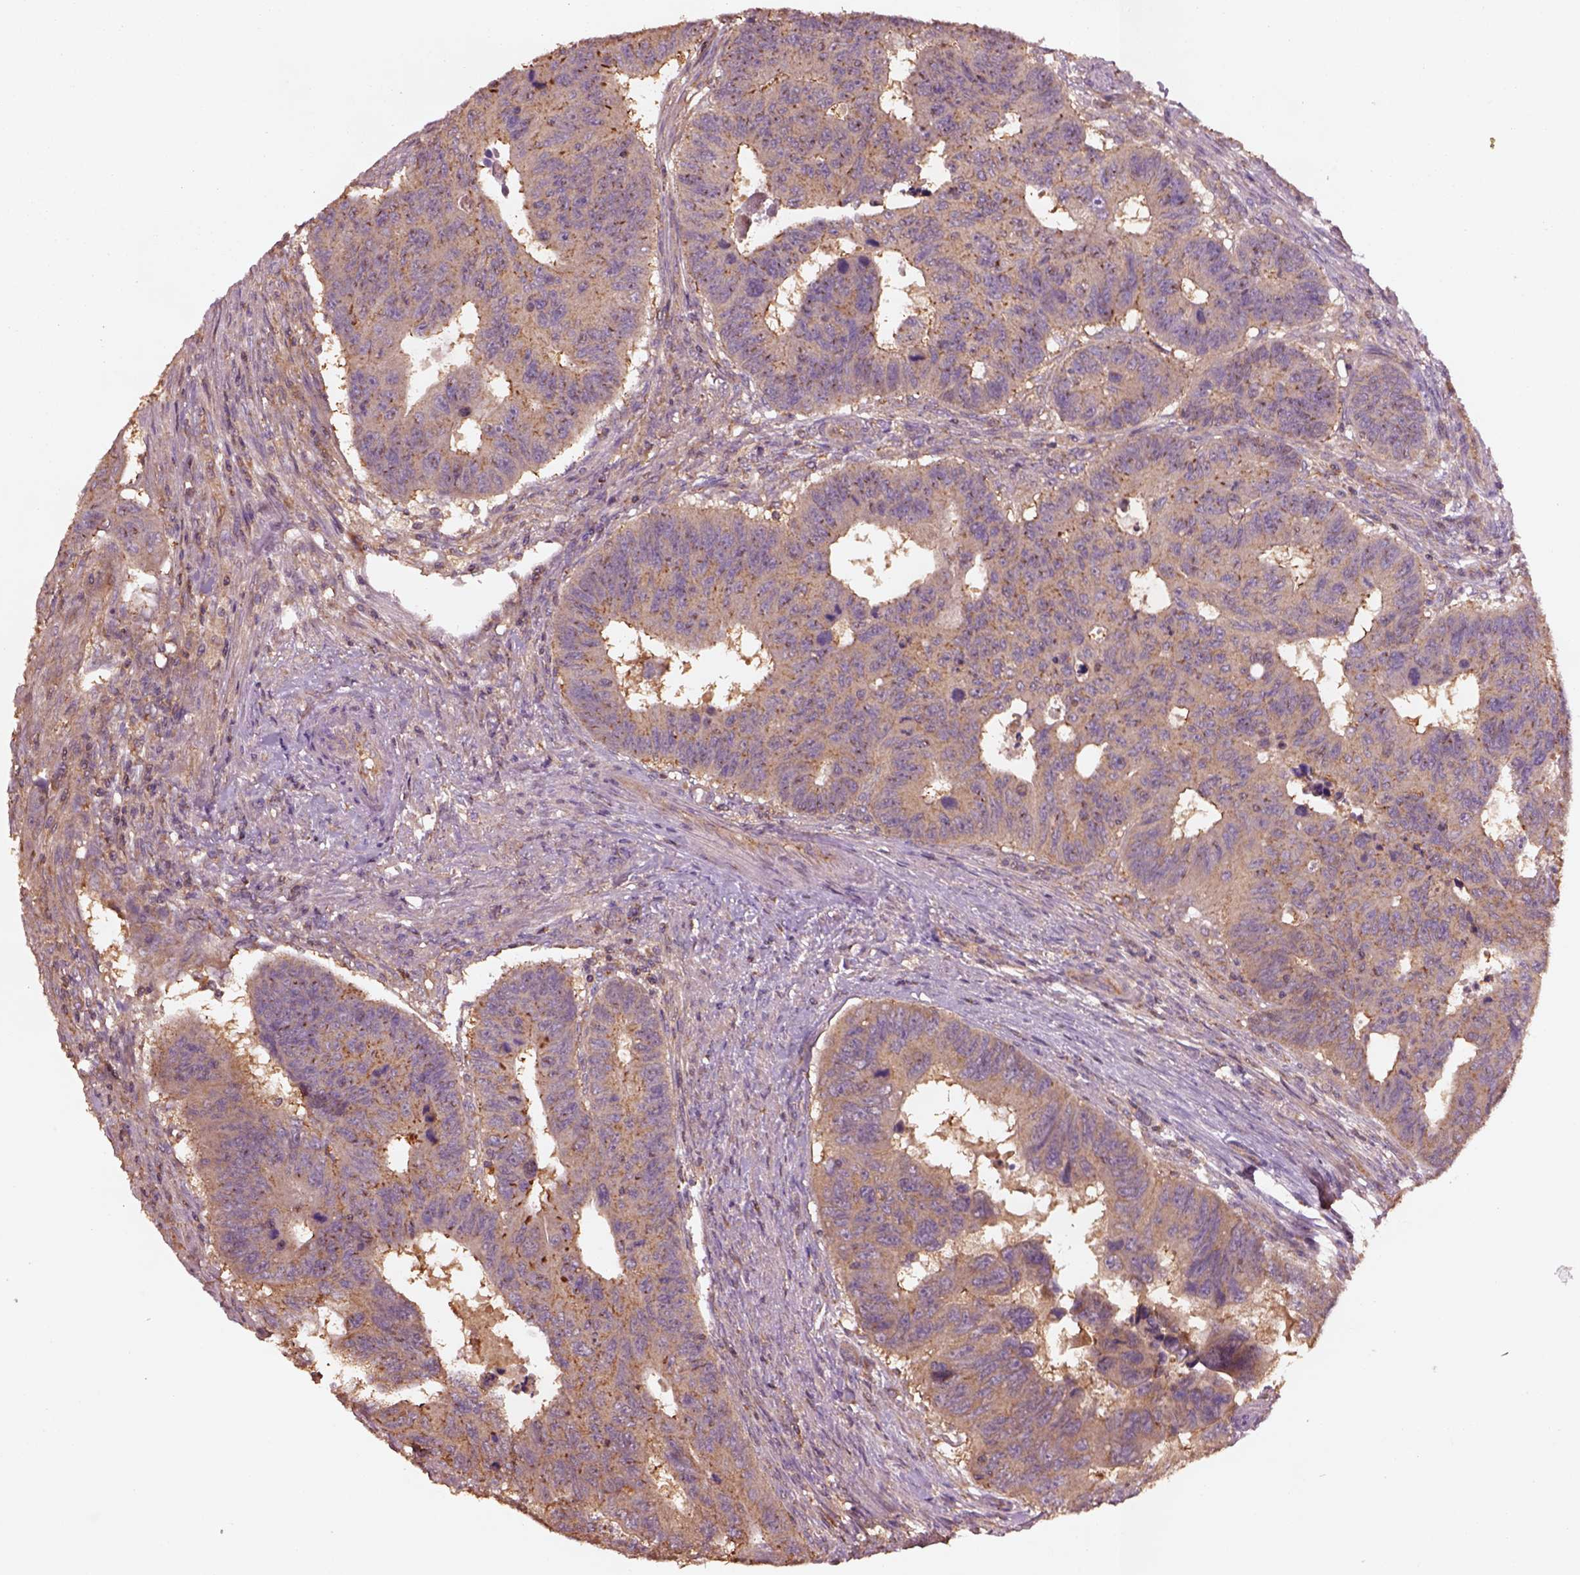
{"staining": {"intensity": "weak", "quantity": ">75%", "location": "cytoplasmic/membranous"}, "tissue": "colorectal cancer", "cell_type": "Tumor cells", "image_type": "cancer", "snomed": [{"axis": "morphology", "description": "Adenocarcinoma, NOS"}, {"axis": "topography", "description": "Rectum"}], "caption": "Immunohistochemistry (IHC) micrograph of adenocarcinoma (colorectal) stained for a protein (brown), which demonstrates low levels of weak cytoplasmic/membranous staining in about >75% of tumor cells.", "gene": "TRADD", "patient": {"sex": "female", "age": 85}}